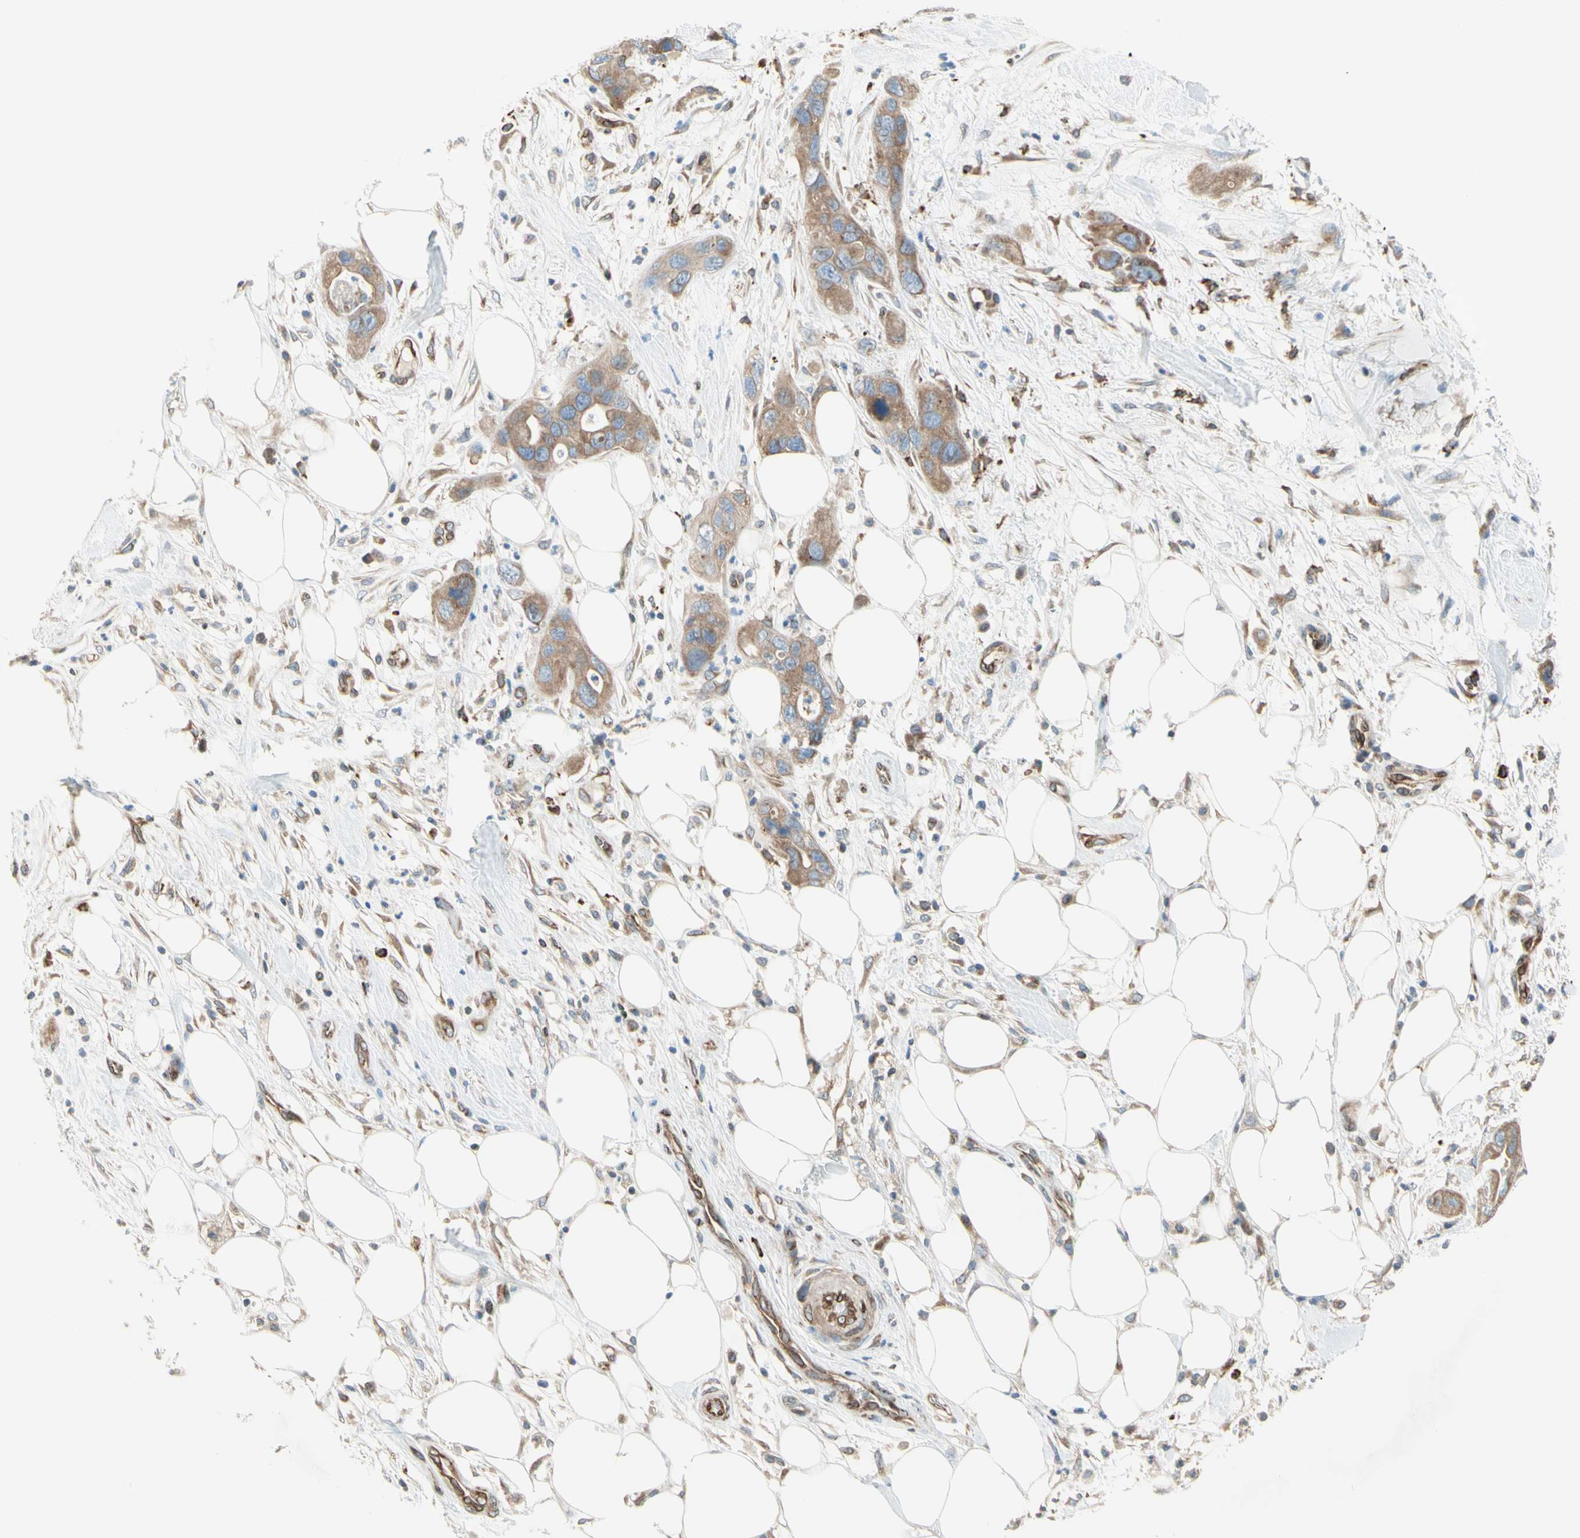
{"staining": {"intensity": "moderate", "quantity": ">75%", "location": "cytoplasmic/membranous"}, "tissue": "pancreatic cancer", "cell_type": "Tumor cells", "image_type": "cancer", "snomed": [{"axis": "morphology", "description": "Adenocarcinoma, NOS"}, {"axis": "topography", "description": "Pancreas"}], "caption": "Tumor cells demonstrate moderate cytoplasmic/membranous staining in approximately >75% of cells in pancreatic cancer (adenocarcinoma). (Brightfield microscopy of DAB IHC at high magnification).", "gene": "TRAF2", "patient": {"sex": "female", "age": 71}}